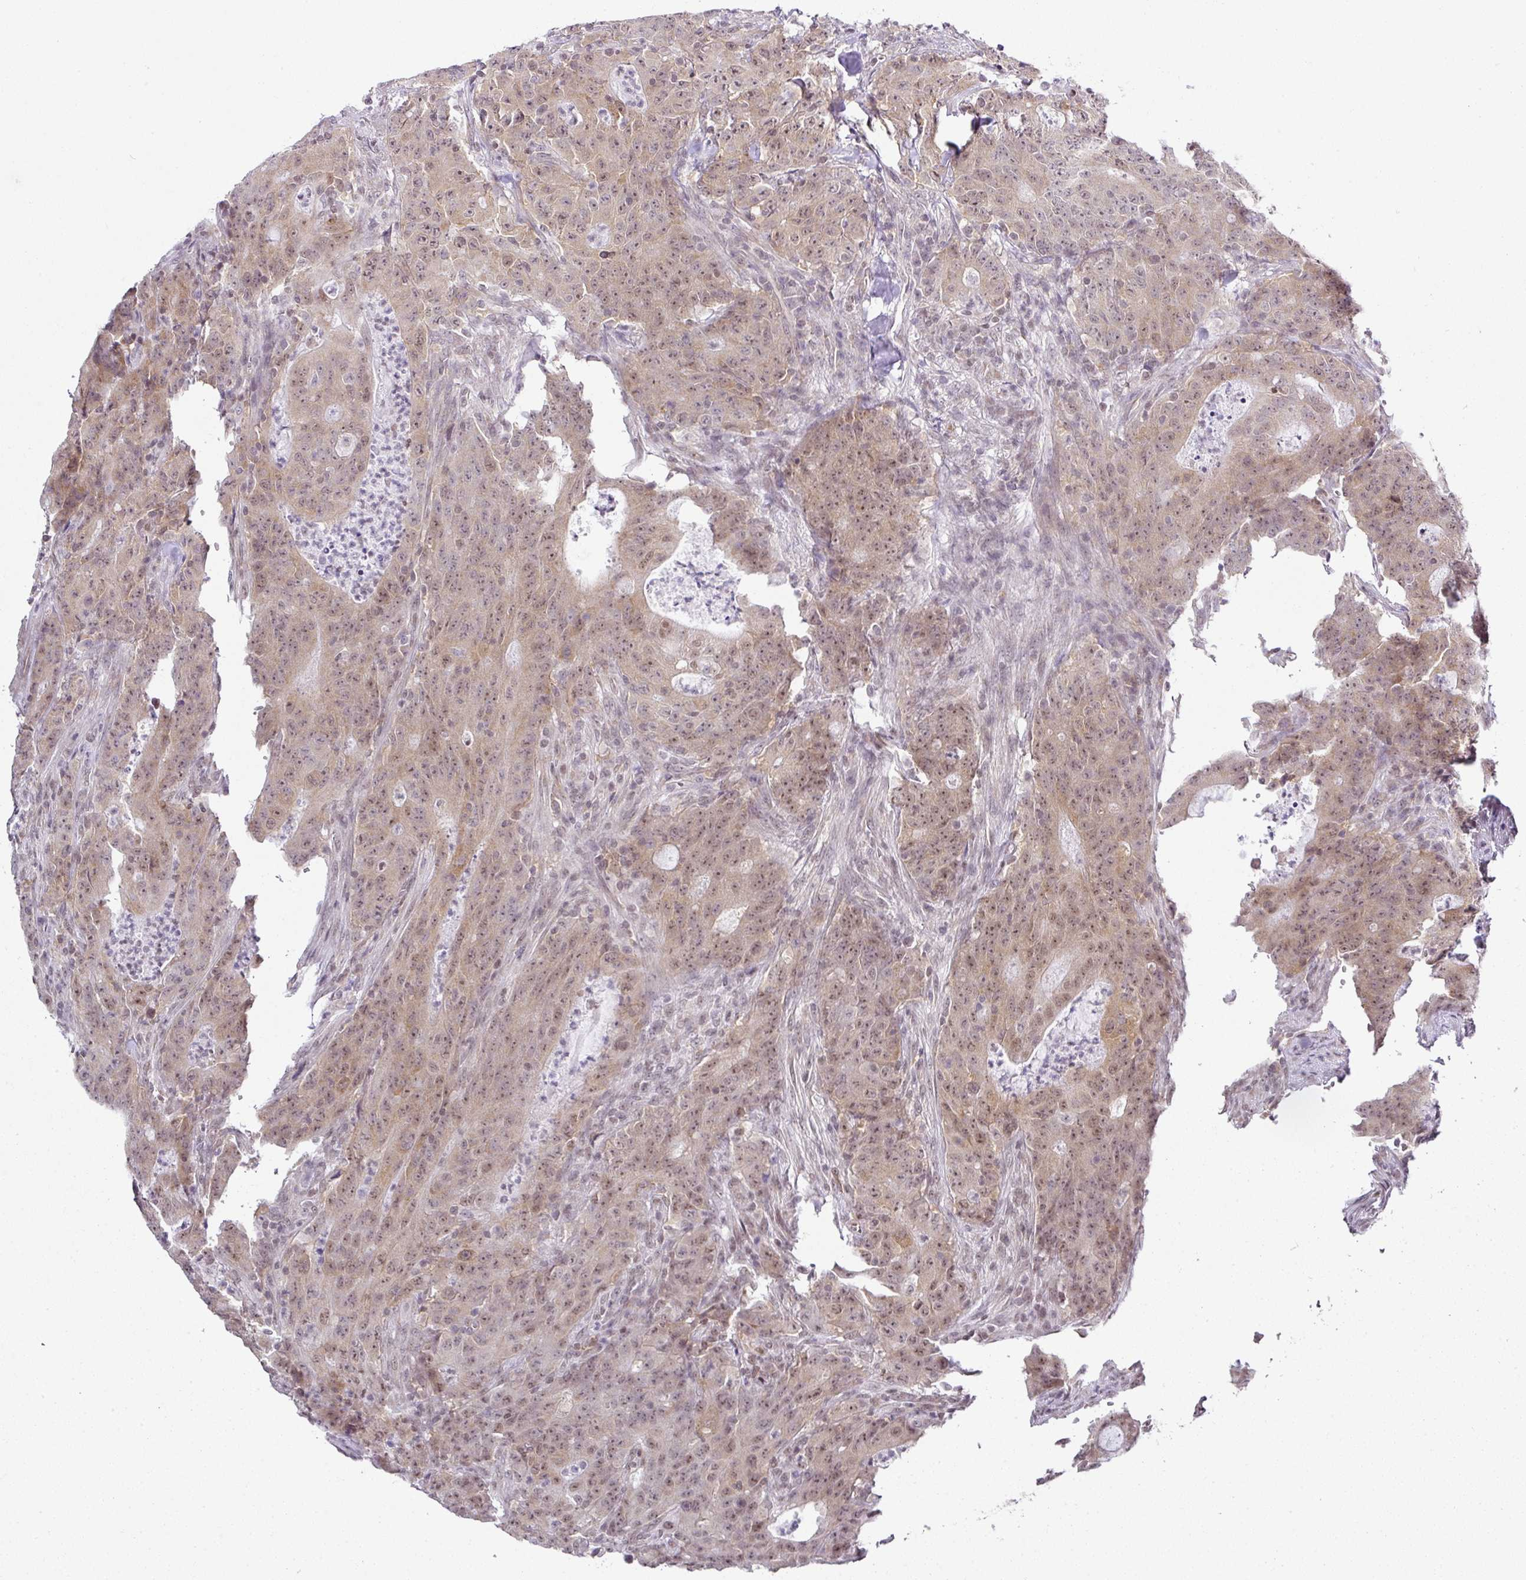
{"staining": {"intensity": "moderate", "quantity": ">75%", "location": "nuclear"}, "tissue": "colorectal cancer", "cell_type": "Tumor cells", "image_type": "cancer", "snomed": [{"axis": "morphology", "description": "Adenocarcinoma, NOS"}, {"axis": "topography", "description": "Colon"}], "caption": "Brown immunohistochemical staining in human colorectal cancer (adenocarcinoma) exhibits moderate nuclear positivity in about >75% of tumor cells. (Brightfield microscopy of DAB IHC at high magnification).", "gene": "FAM32A", "patient": {"sex": "male", "age": 83}}